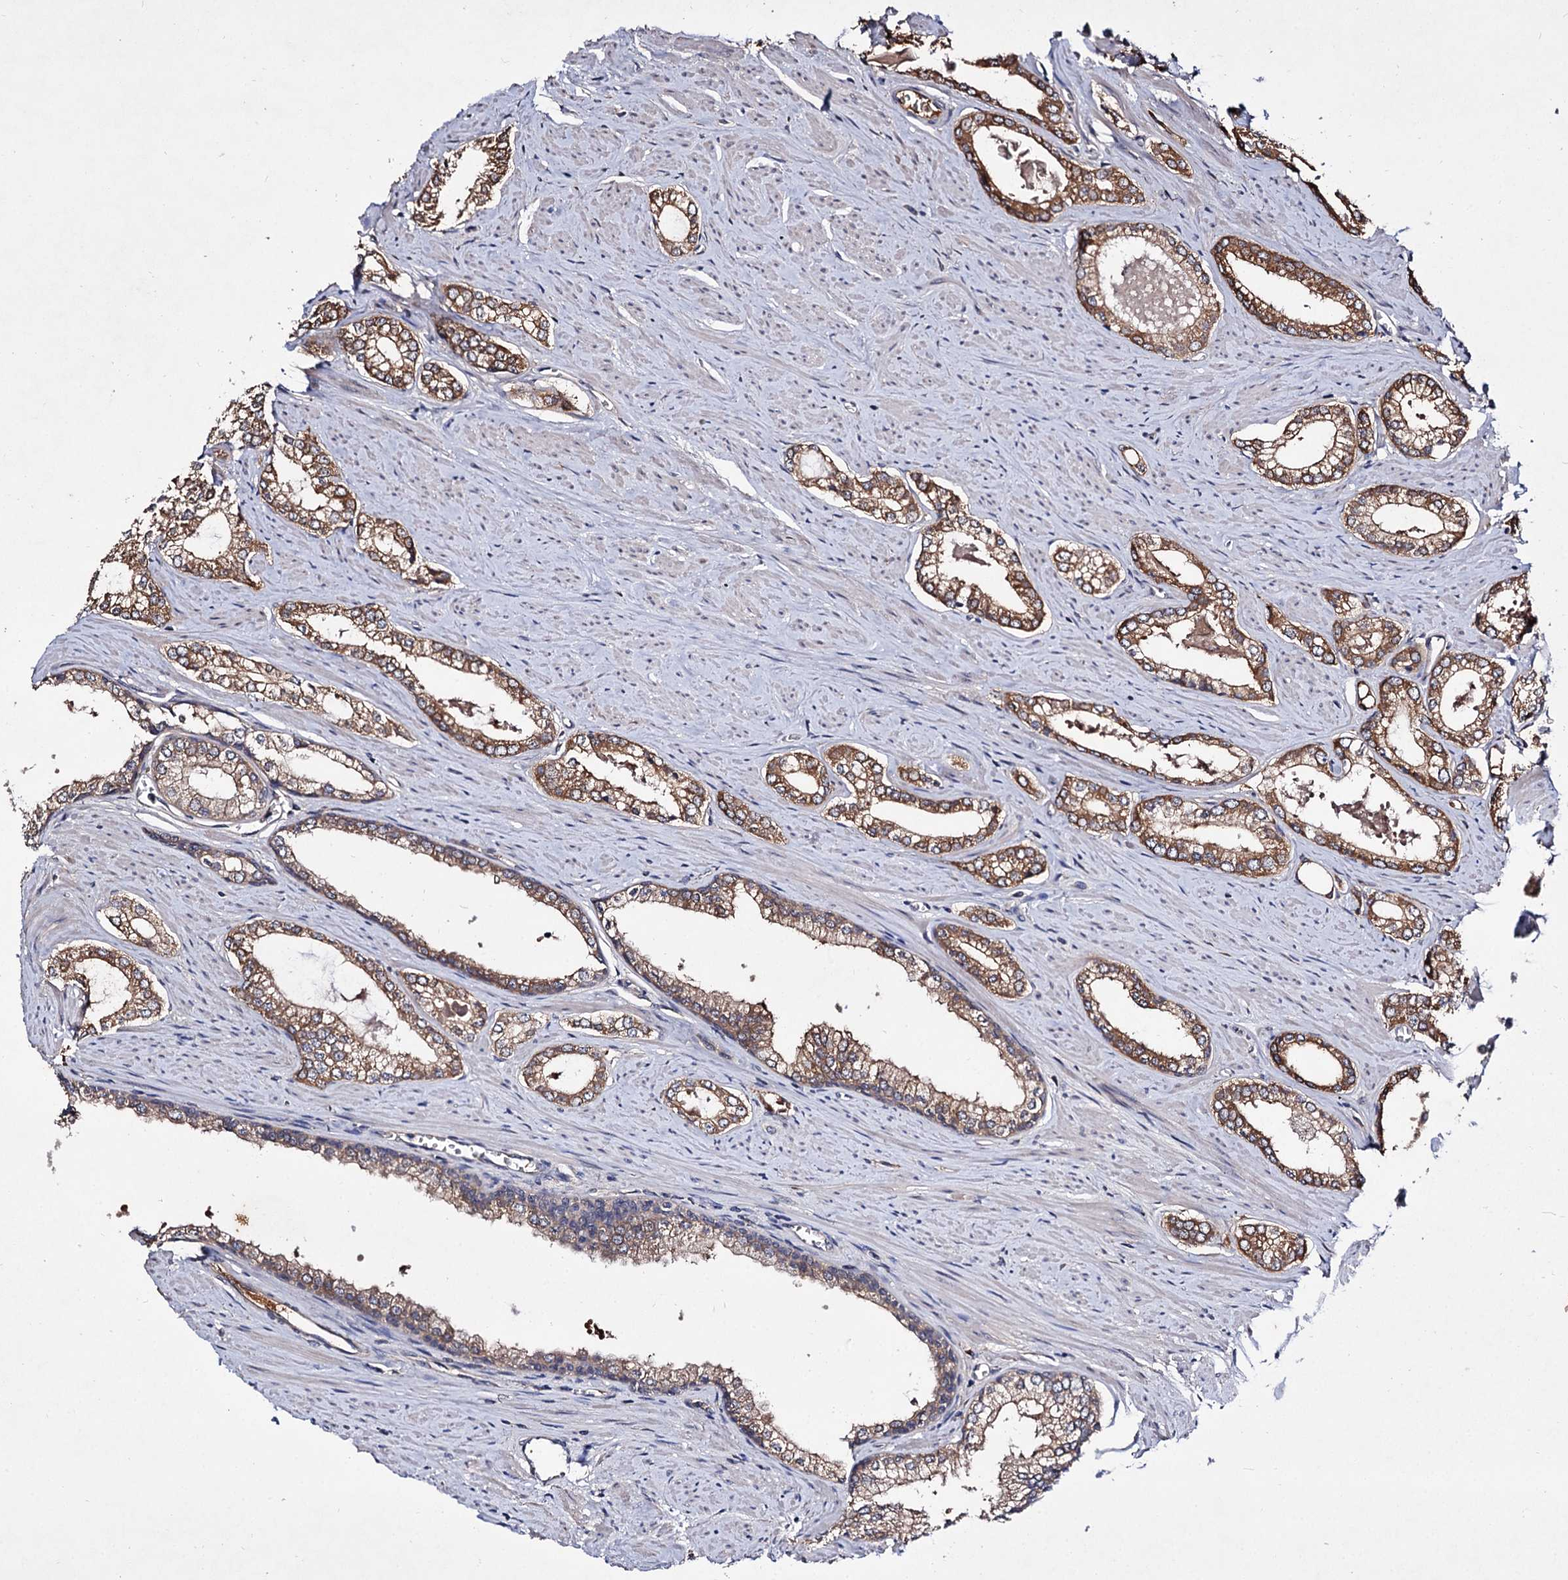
{"staining": {"intensity": "moderate", "quantity": ">75%", "location": "cytoplasmic/membranous"}, "tissue": "prostate cancer", "cell_type": "Tumor cells", "image_type": "cancer", "snomed": [{"axis": "morphology", "description": "Adenocarcinoma, Low grade"}, {"axis": "topography", "description": "Prostate and seminal vesicle, NOS"}], "caption": "Tumor cells display medium levels of moderate cytoplasmic/membranous staining in approximately >75% of cells in prostate cancer (adenocarcinoma (low-grade)). (Brightfield microscopy of DAB IHC at high magnification).", "gene": "ARFIP2", "patient": {"sex": "male", "age": 60}}